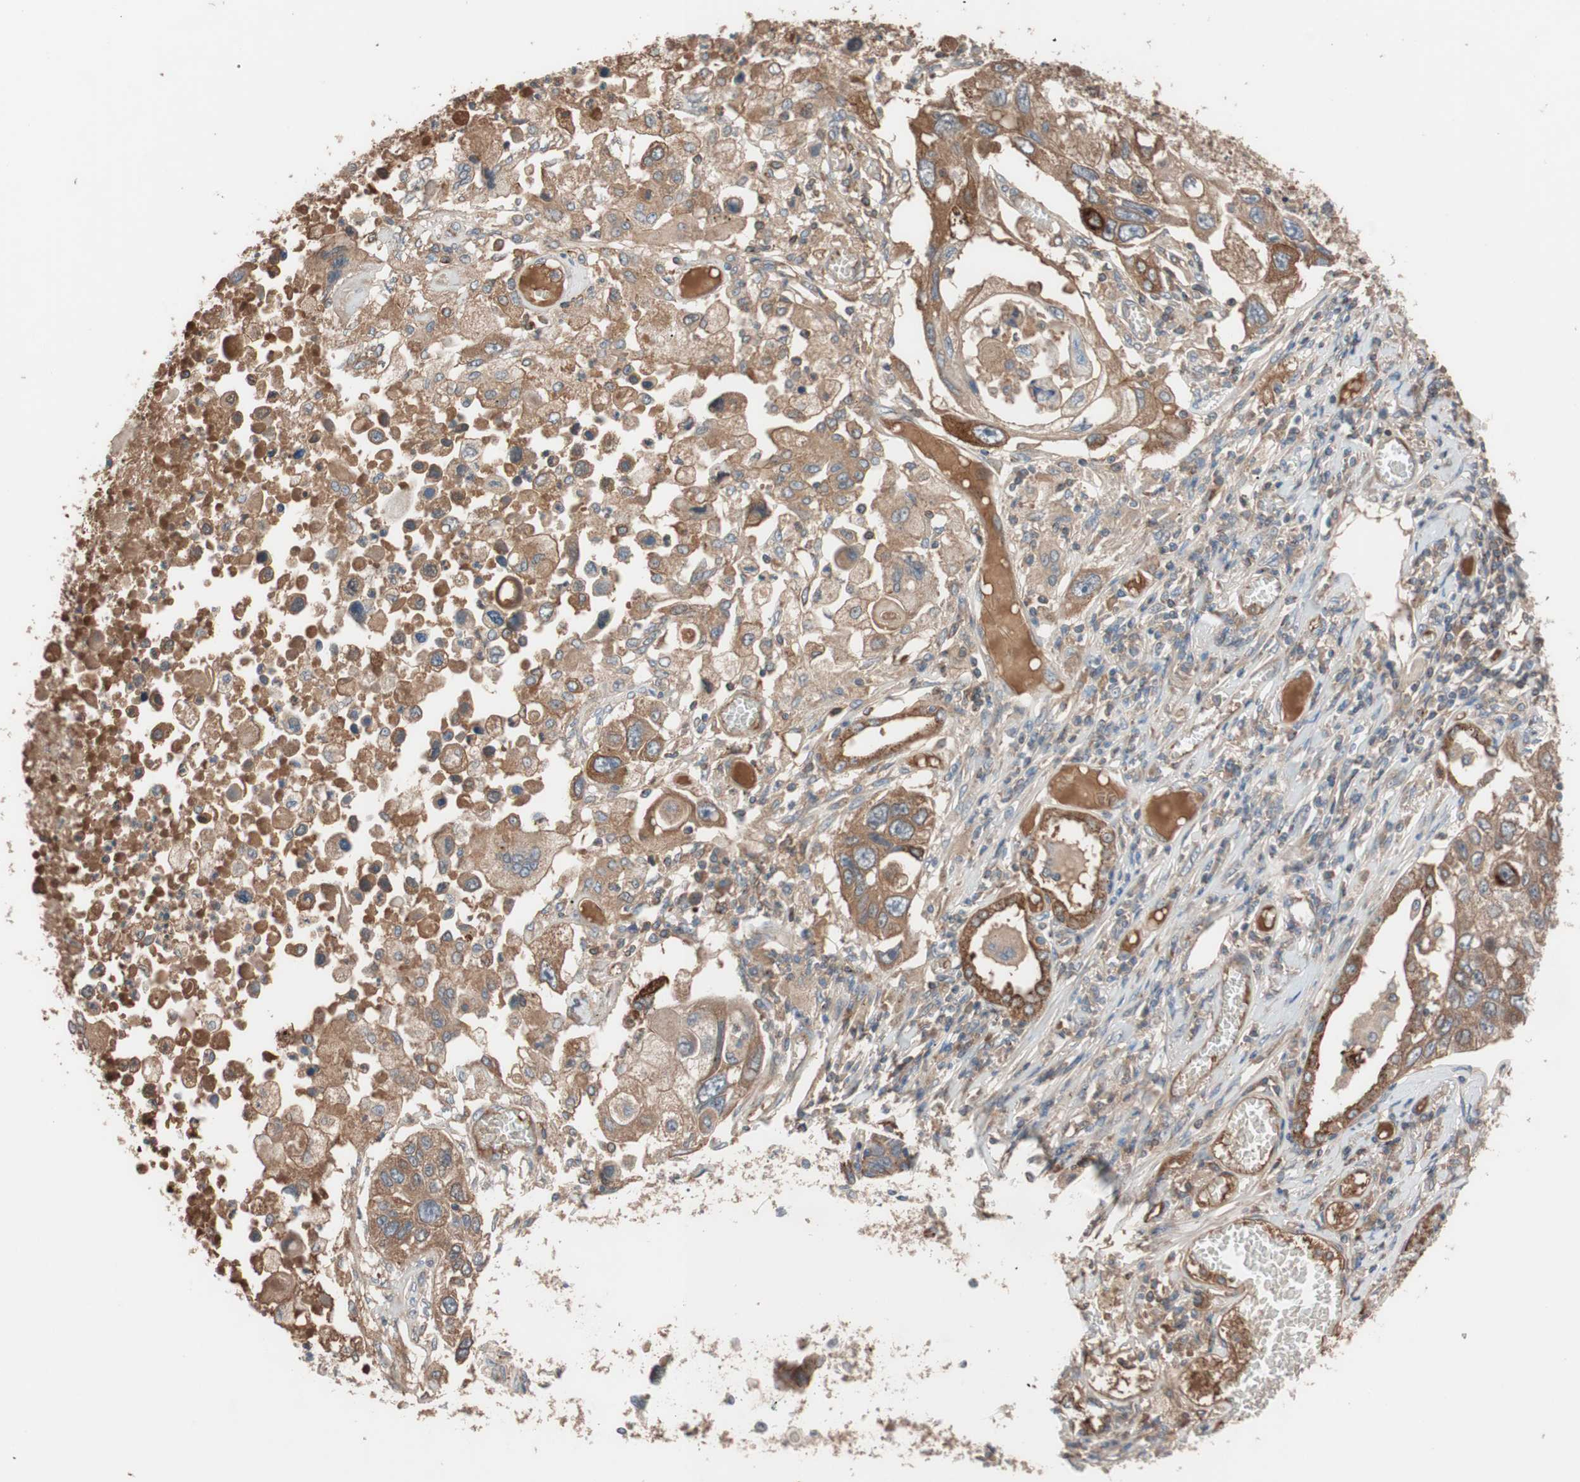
{"staining": {"intensity": "moderate", "quantity": ">75%", "location": "cytoplasmic/membranous"}, "tissue": "lung cancer", "cell_type": "Tumor cells", "image_type": "cancer", "snomed": [{"axis": "morphology", "description": "Squamous cell carcinoma, NOS"}, {"axis": "topography", "description": "Lung"}], "caption": "An immunohistochemistry (IHC) photomicrograph of neoplastic tissue is shown. Protein staining in brown highlights moderate cytoplasmic/membranous positivity in lung cancer (squamous cell carcinoma) within tumor cells. (DAB = brown stain, brightfield microscopy at high magnification).", "gene": "SDC4", "patient": {"sex": "male", "age": 71}}